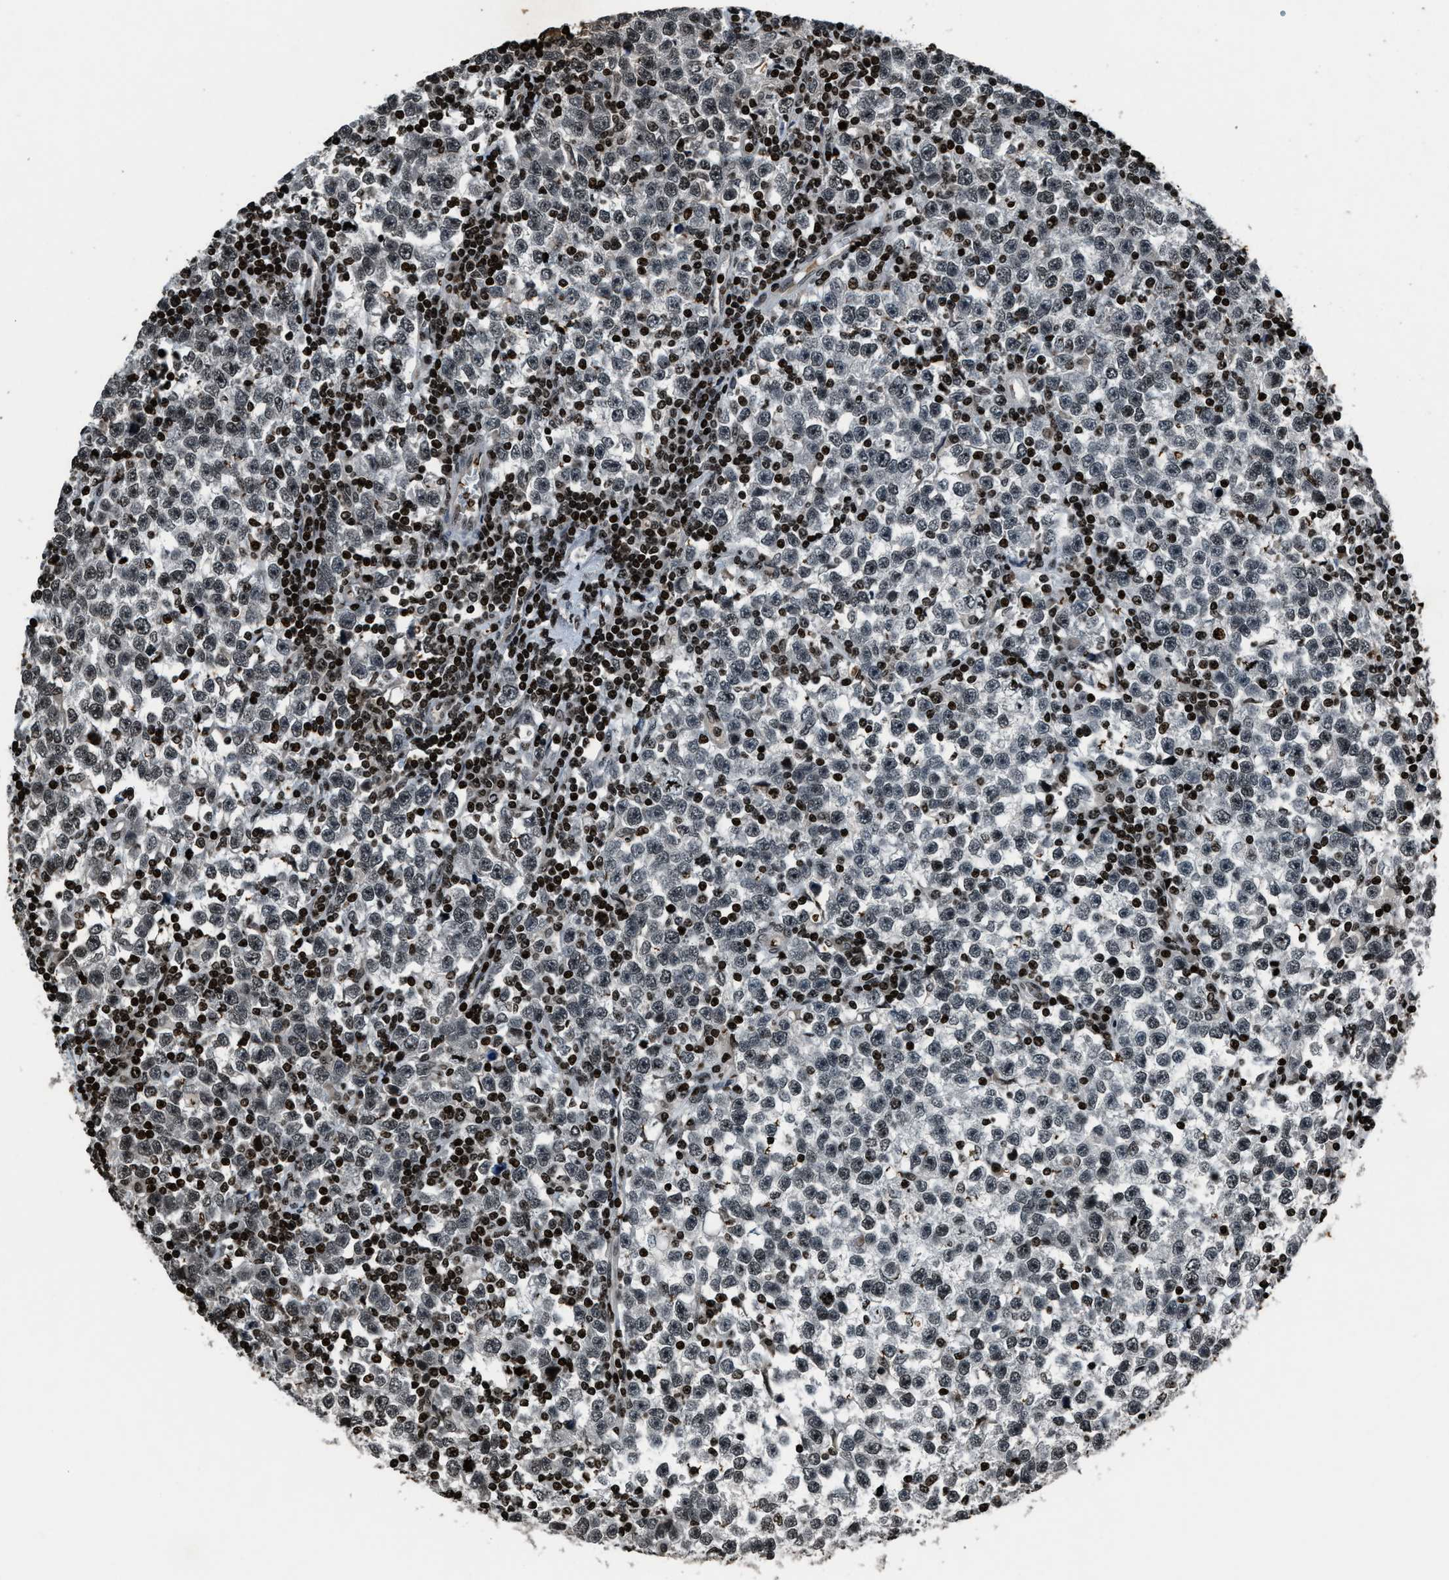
{"staining": {"intensity": "weak", "quantity": "25%-75%", "location": "nuclear"}, "tissue": "testis cancer", "cell_type": "Tumor cells", "image_type": "cancer", "snomed": [{"axis": "morphology", "description": "Seminoma, NOS"}, {"axis": "topography", "description": "Testis"}], "caption": "Seminoma (testis) stained for a protein reveals weak nuclear positivity in tumor cells.", "gene": "H4C1", "patient": {"sex": "male", "age": 43}}